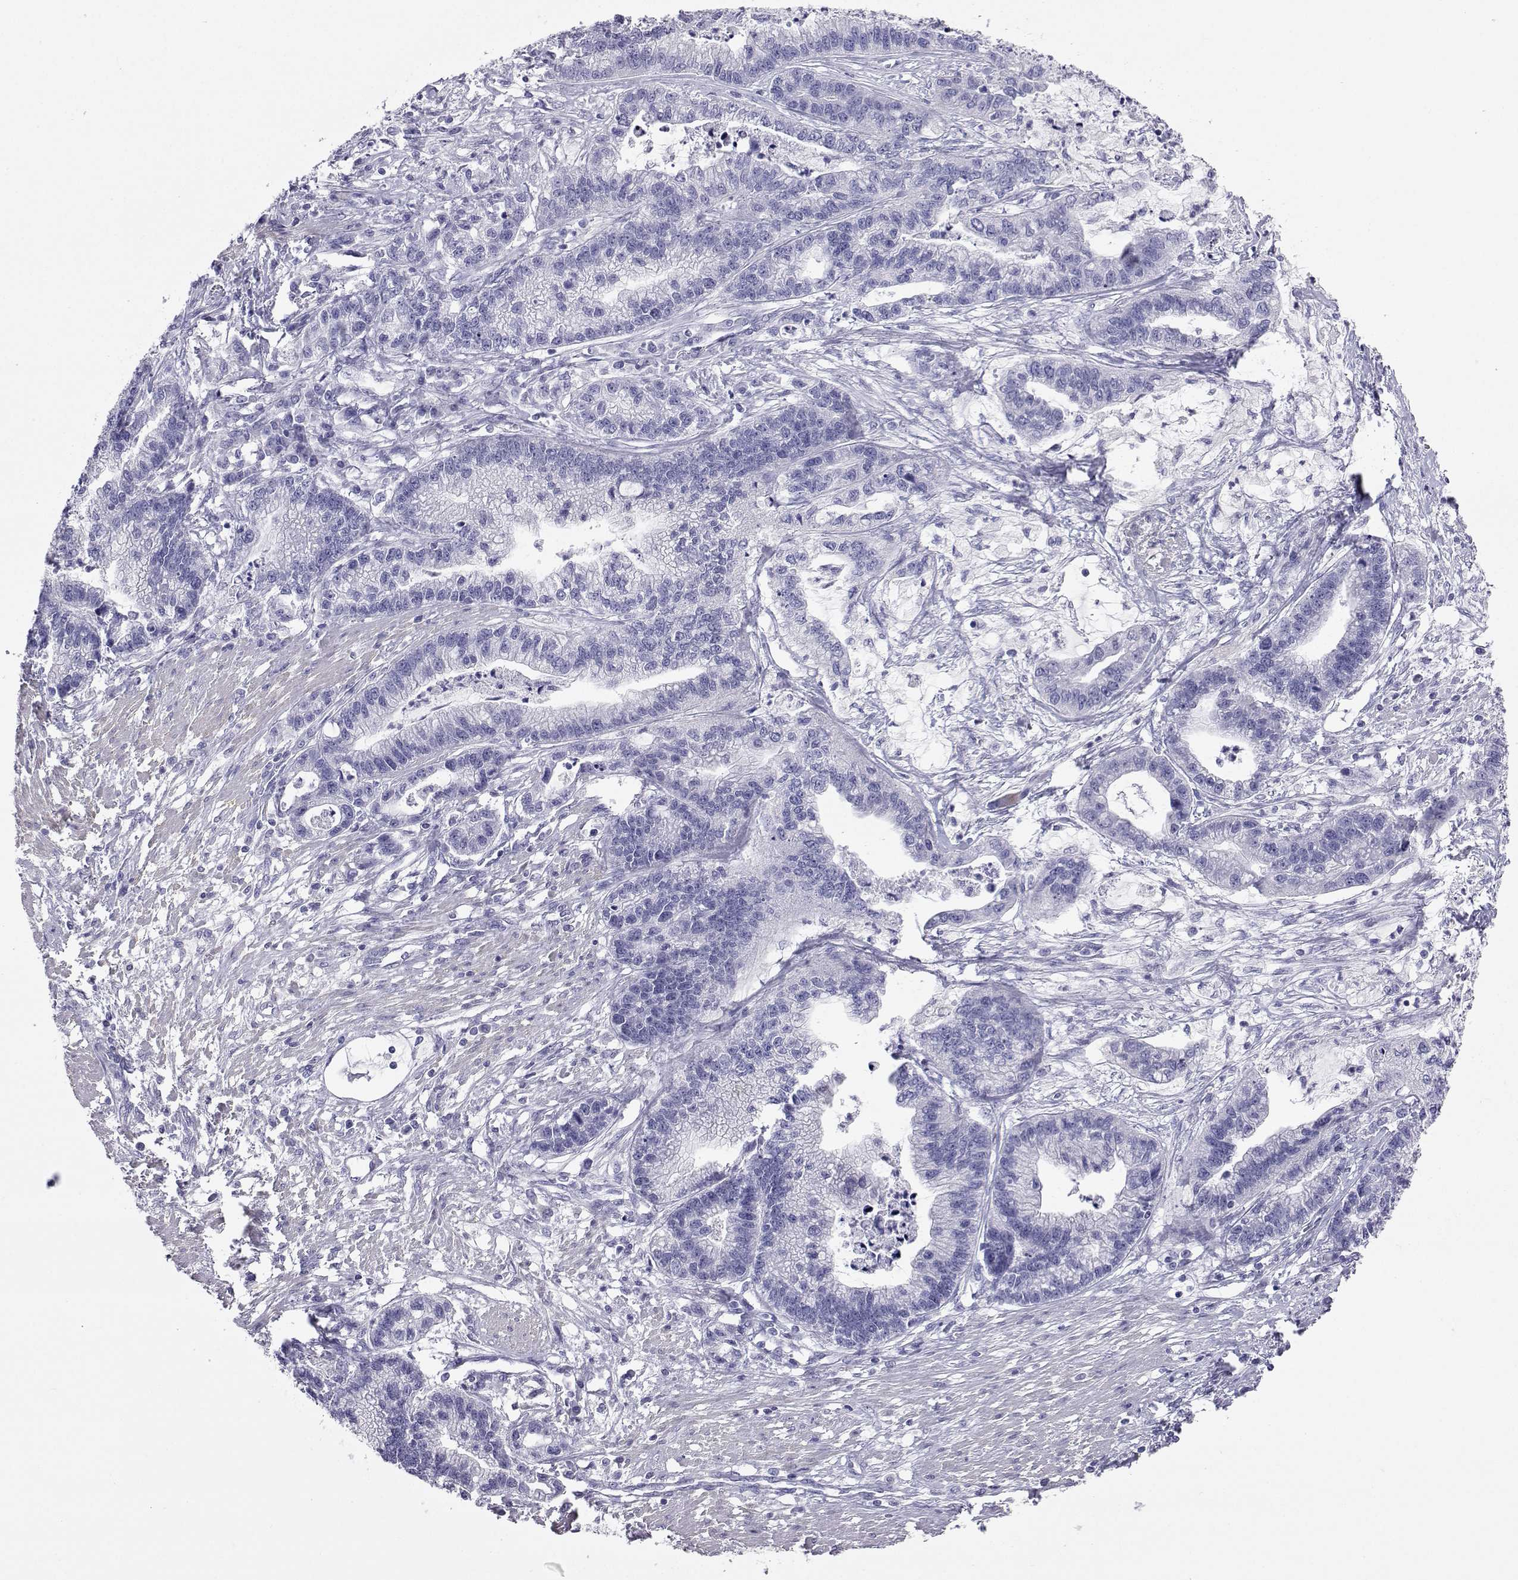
{"staining": {"intensity": "negative", "quantity": "none", "location": "none"}, "tissue": "stomach cancer", "cell_type": "Tumor cells", "image_type": "cancer", "snomed": [{"axis": "morphology", "description": "Adenocarcinoma, NOS"}, {"axis": "topography", "description": "Stomach"}], "caption": "A photomicrograph of stomach cancer (adenocarcinoma) stained for a protein shows no brown staining in tumor cells.", "gene": "PLIN4", "patient": {"sex": "male", "age": 83}}